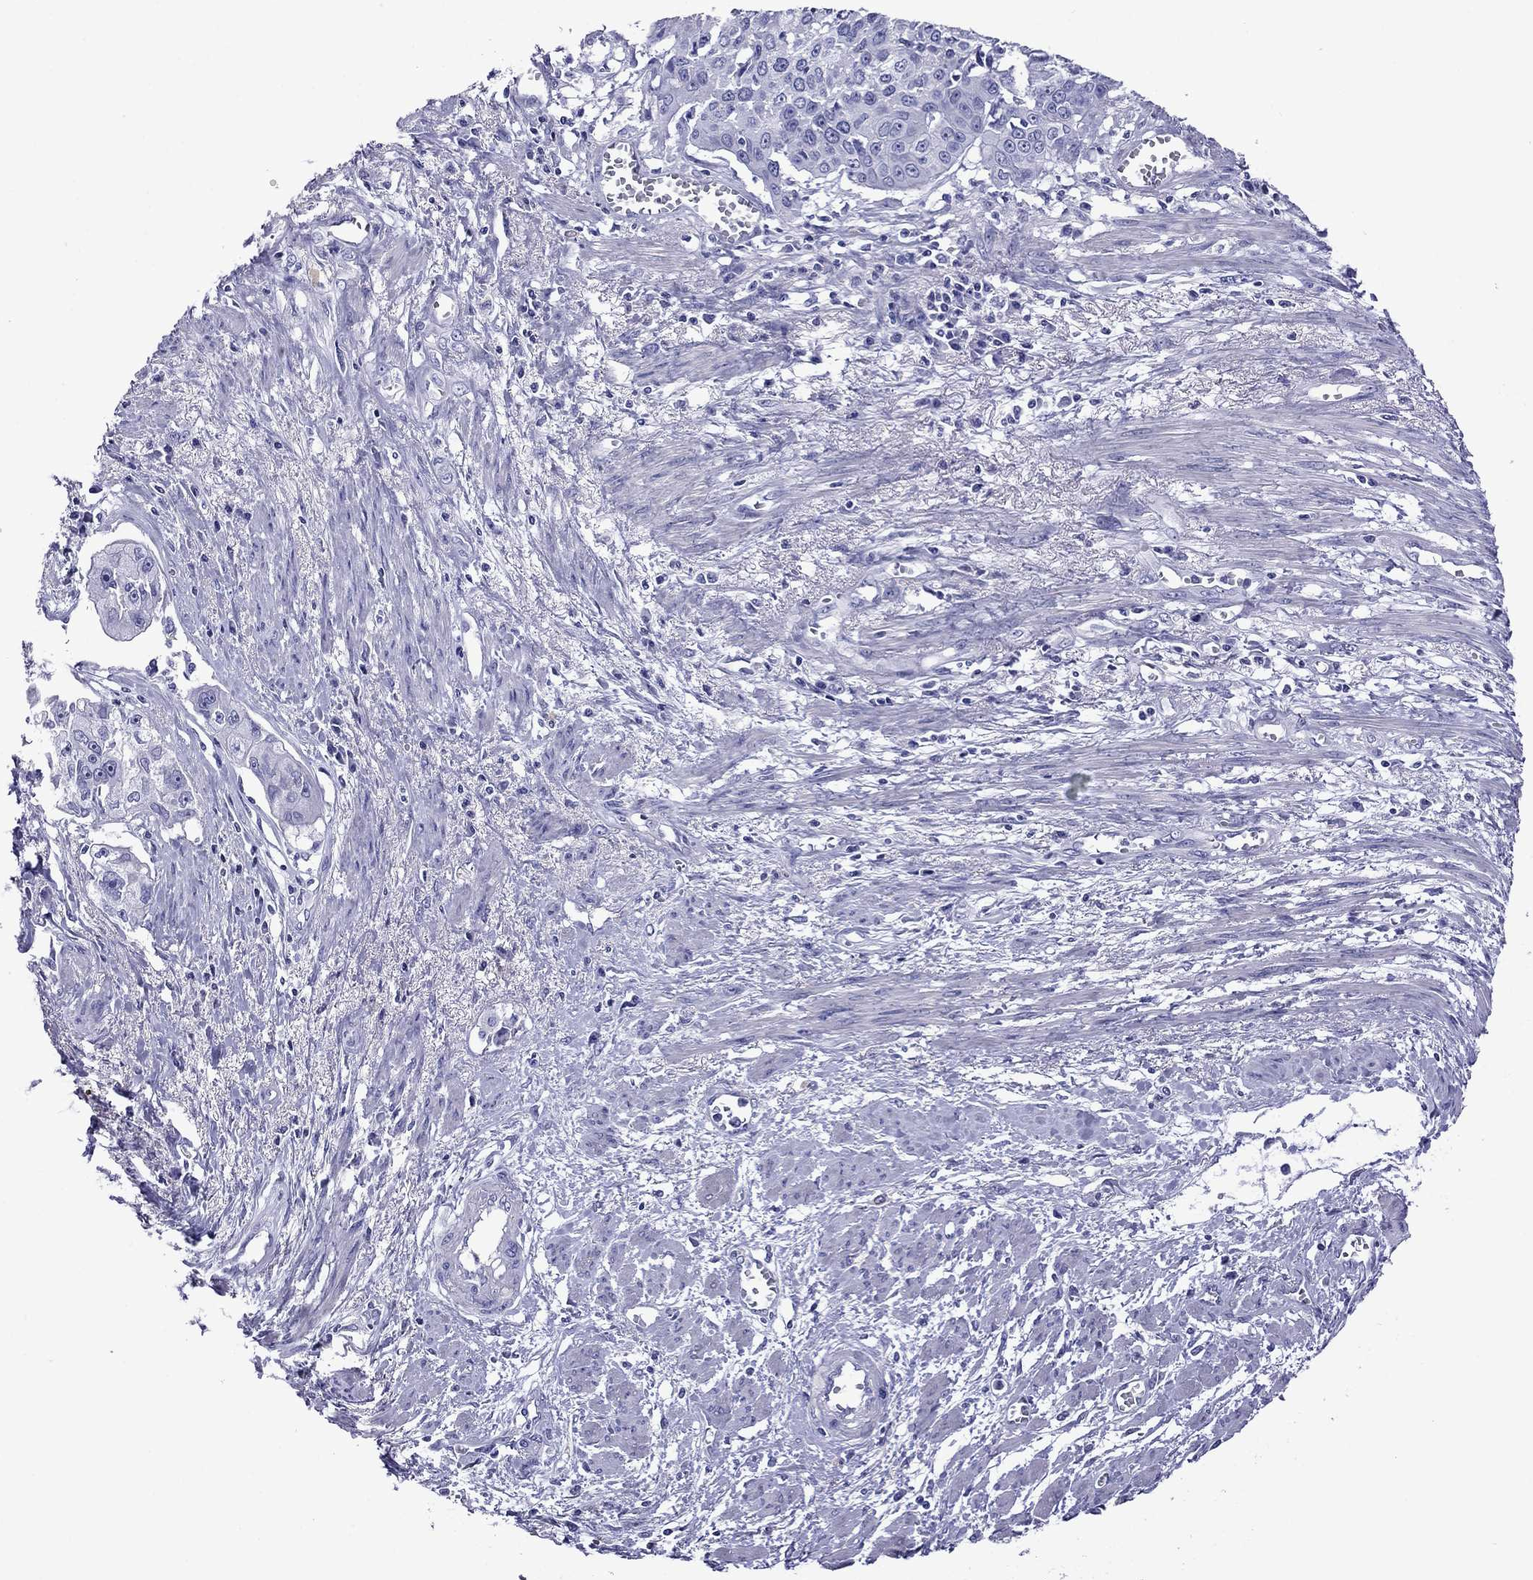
{"staining": {"intensity": "negative", "quantity": "none", "location": "none"}, "tissue": "cervical cancer", "cell_type": "Tumor cells", "image_type": "cancer", "snomed": [{"axis": "morphology", "description": "Squamous cell carcinoma, NOS"}, {"axis": "topography", "description": "Cervix"}], "caption": "Photomicrograph shows no protein expression in tumor cells of cervical cancer (squamous cell carcinoma) tissue.", "gene": "SCG2", "patient": {"sex": "female", "age": 58}}